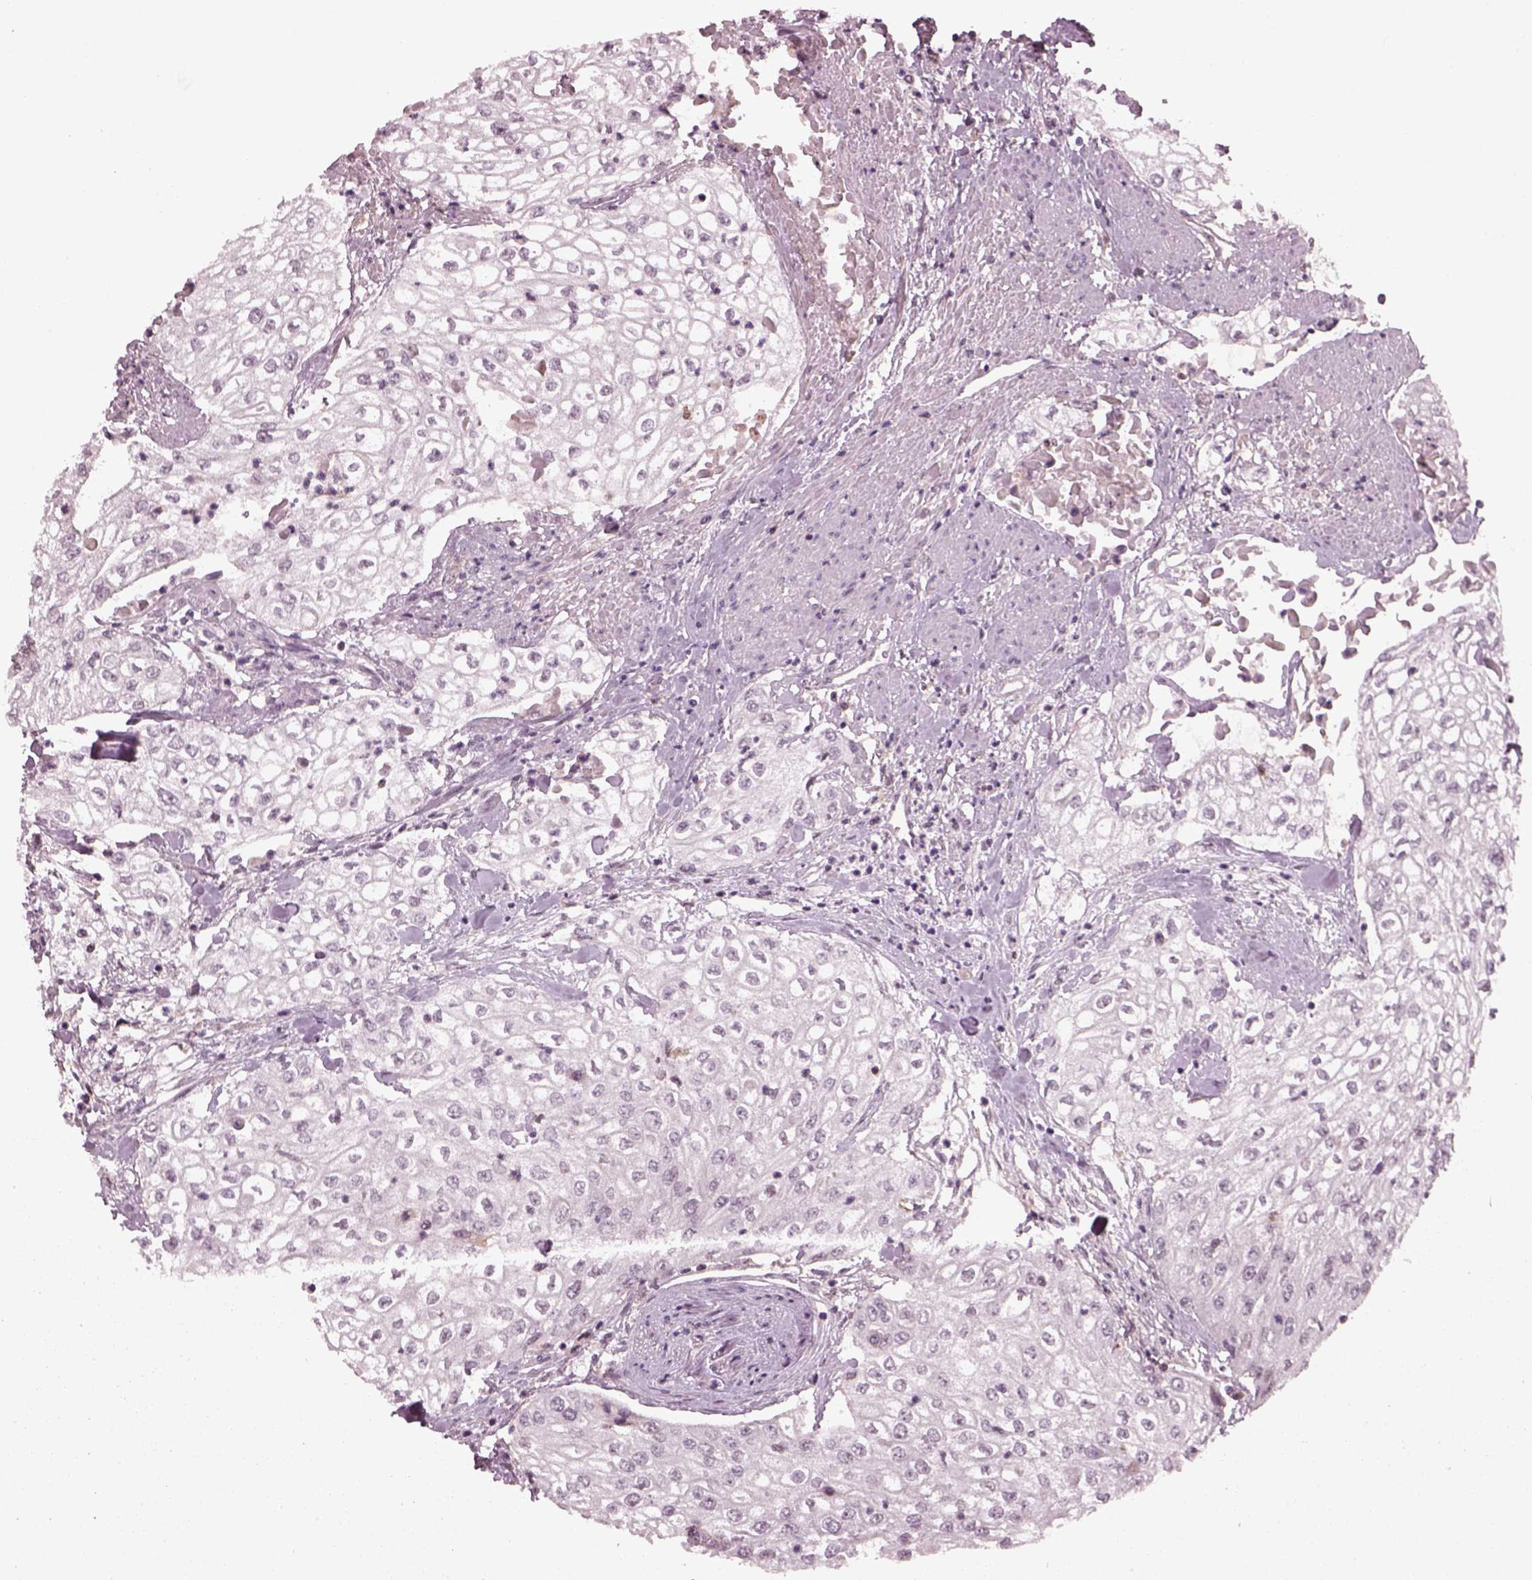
{"staining": {"intensity": "negative", "quantity": "none", "location": "none"}, "tissue": "urothelial cancer", "cell_type": "Tumor cells", "image_type": "cancer", "snomed": [{"axis": "morphology", "description": "Urothelial carcinoma, High grade"}, {"axis": "topography", "description": "Urinary bladder"}], "caption": "Tumor cells show no significant protein positivity in urothelial cancer. Nuclei are stained in blue.", "gene": "SRI", "patient": {"sex": "male", "age": 62}}